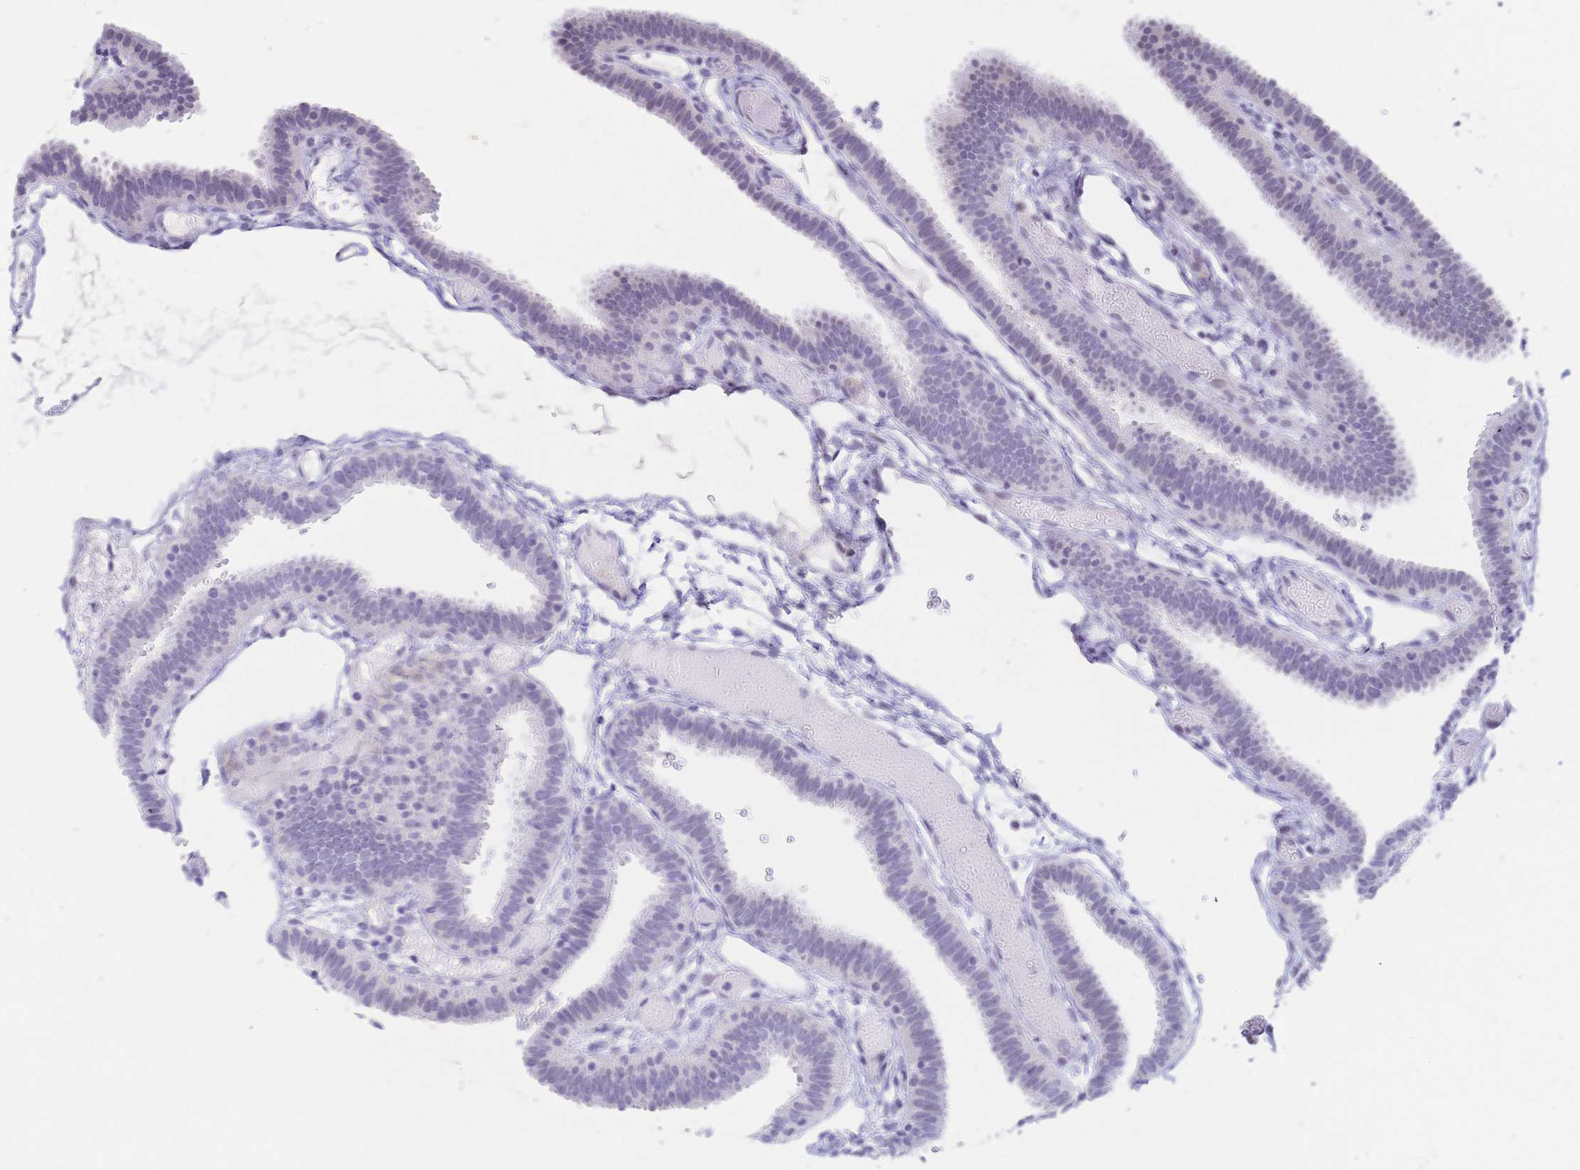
{"staining": {"intensity": "negative", "quantity": "none", "location": "none"}, "tissue": "fallopian tube", "cell_type": "Glandular cells", "image_type": "normal", "snomed": [{"axis": "morphology", "description": "Normal tissue, NOS"}, {"axis": "topography", "description": "Fallopian tube"}], "caption": "Immunohistochemistry image of benign fallopian tube: human fallopian tube stained with DAB (3,3'-diaminobenzidine) demonstrates no significant protein staining in glandular cells.", "gene": "CR2", "patient": {"sex": "female", "age": 37}}